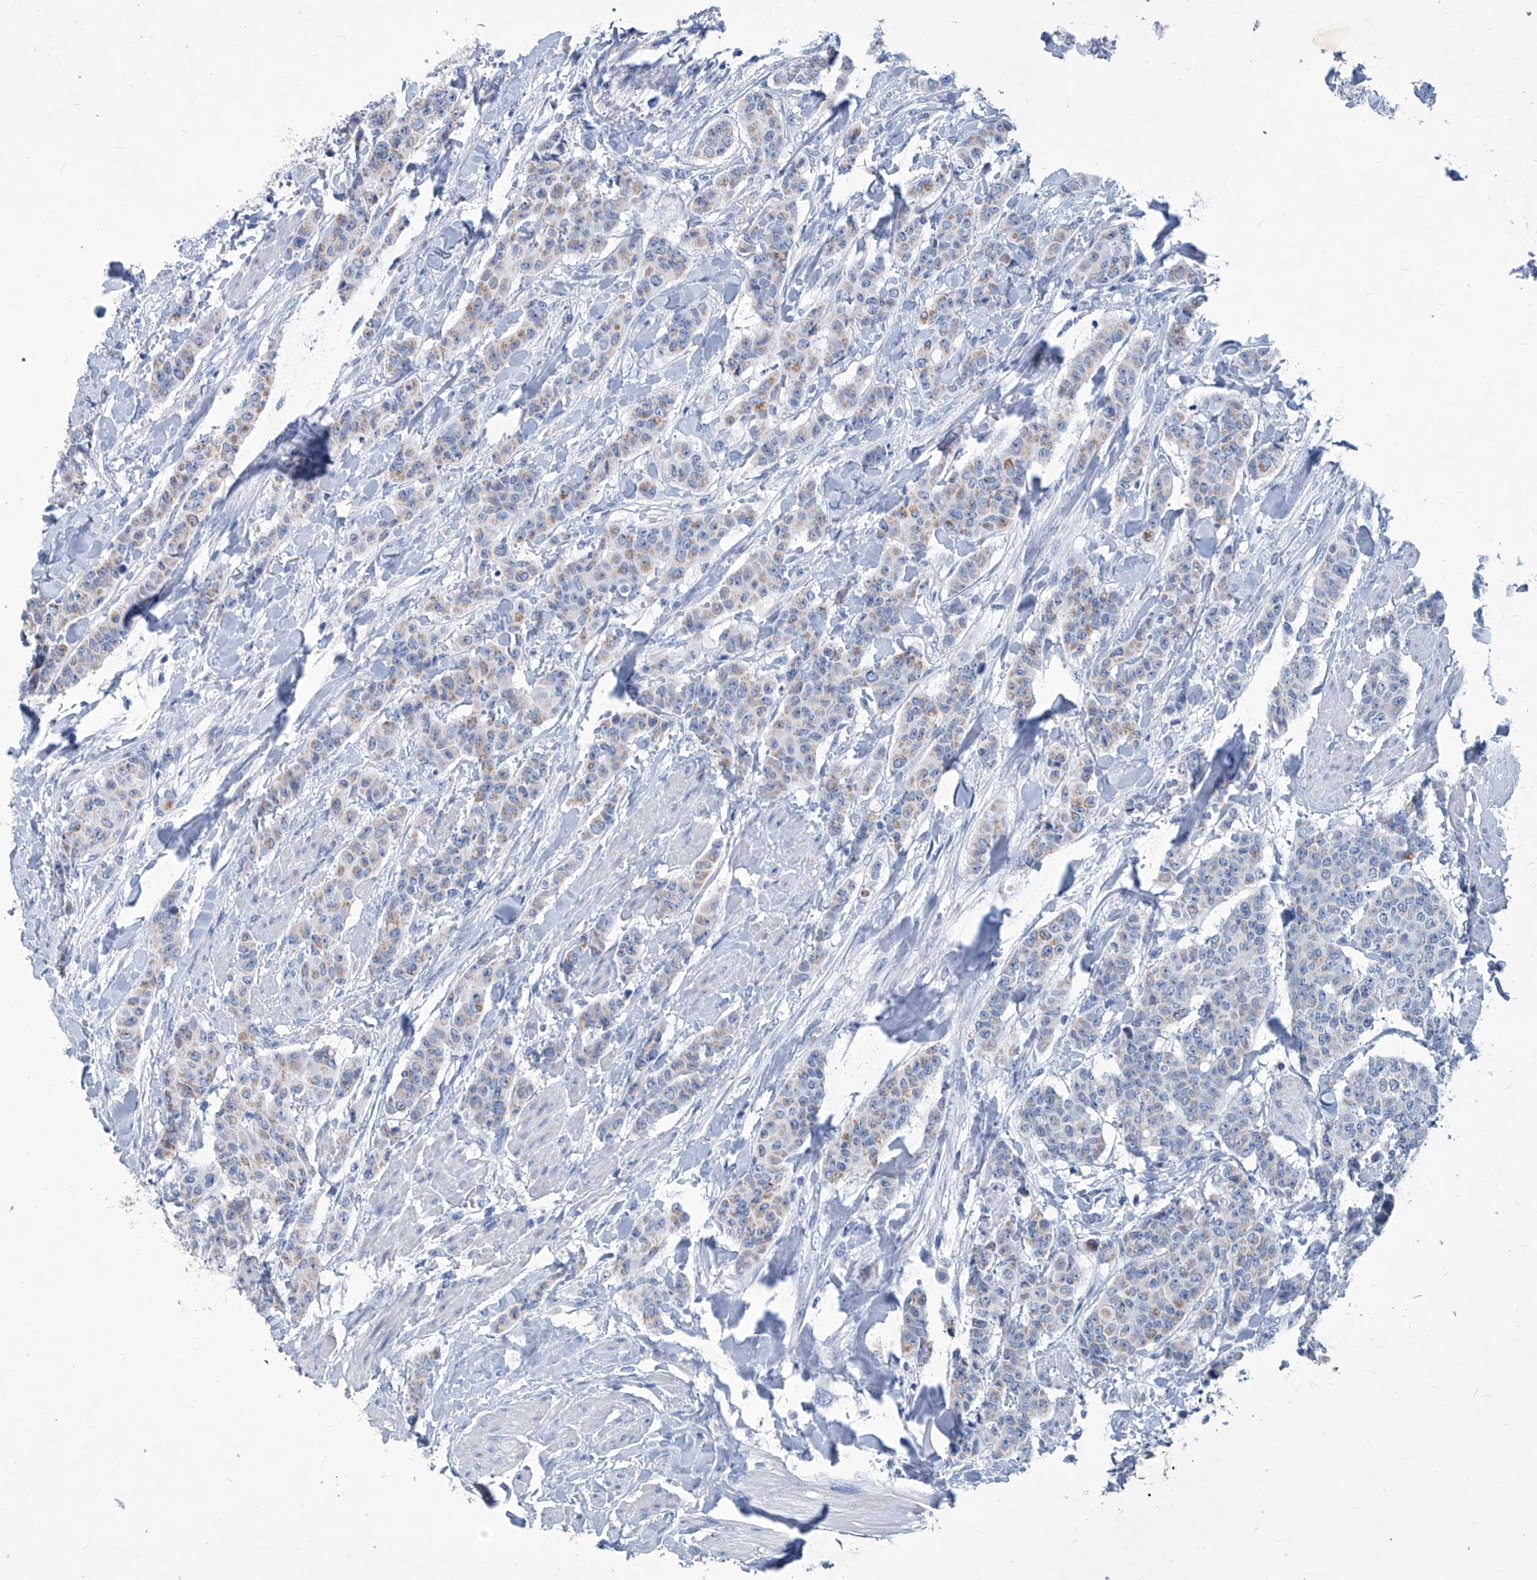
{"staining": {"intensity": "weak", "quantity": "25%-75%", "location": "cytoplasmic/membranous"}, "tissue": "breast cancer", "cell_type": "Tumor cells", "image_type": "cancer", "snomed": [{"axis": "morphology", "description": "Duct carcinoma"}, {"axis": "topography", "description": "Breast"}], "caption": "Invasive ductal carcinoma (breast) stained with DAB IHC exhibits low levels of weak cytoplasmic/membranous positivity in approximately 25%-75% of tumor cells.", "gene": "MTARC1", "patient": {"sex": "female", "age": 40}}